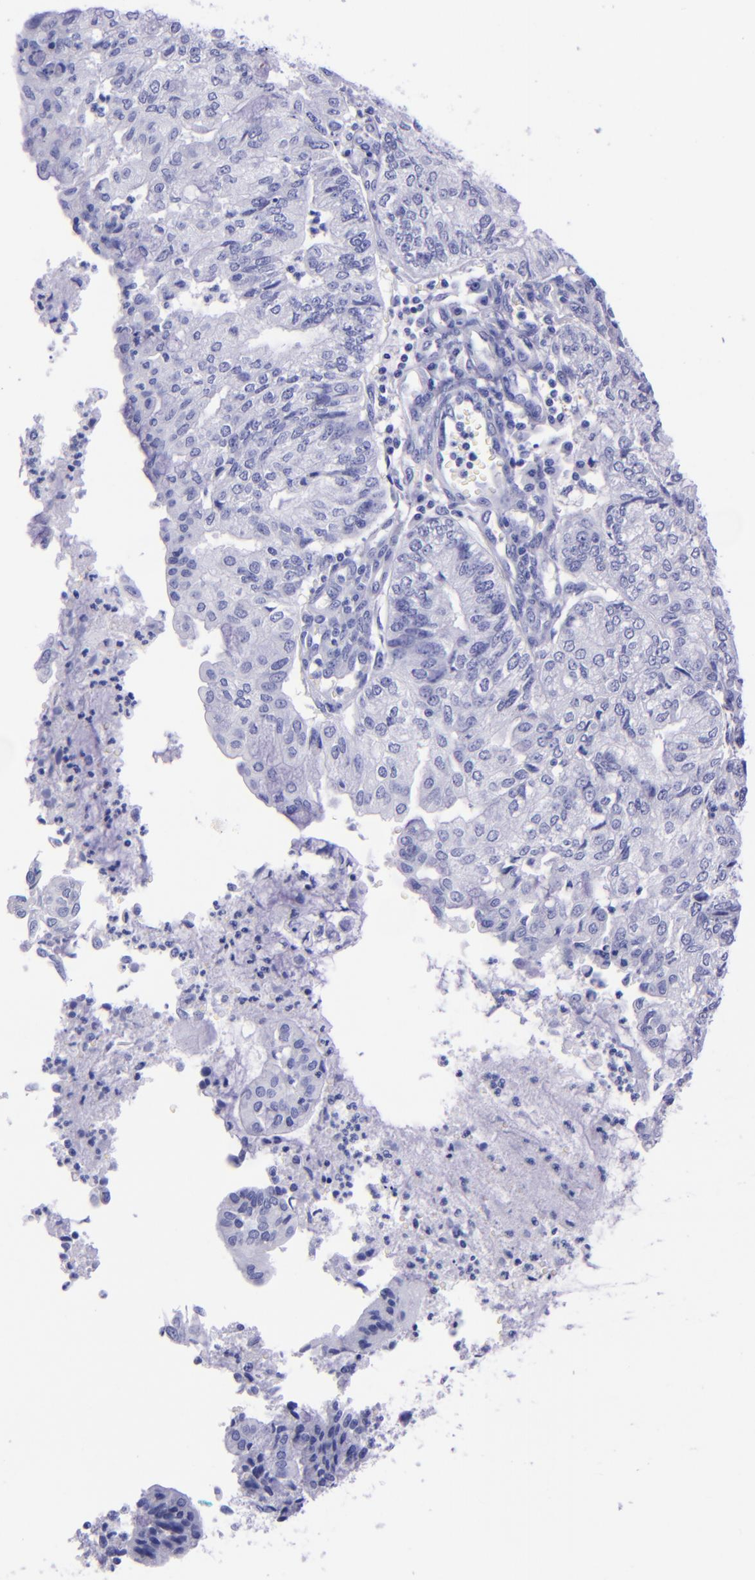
{"staining": {"intensity": "negative", "quantity": "none", "location": "none"}, "tissue": "endometrial cancer", "cell_type": "Tumor cells", "image_type": "cancer", "snomed": [{"axis": "morphology", "description": "Adenocarcinoma, NOS"}, {"axis": "topography", "description": "Endometrium"}], "caption": "Photomicrograph shows no protein positivity in tumor cells of adenocarcinoma (endometrial) tissue. The staining was performed using DAB to visualize the protein expression in brown, while the nuclei were stained in blue with hematoxylin (Magnification: 20x).", "gene": "MBP", "patient": {"sex": "female", "age": 59}}